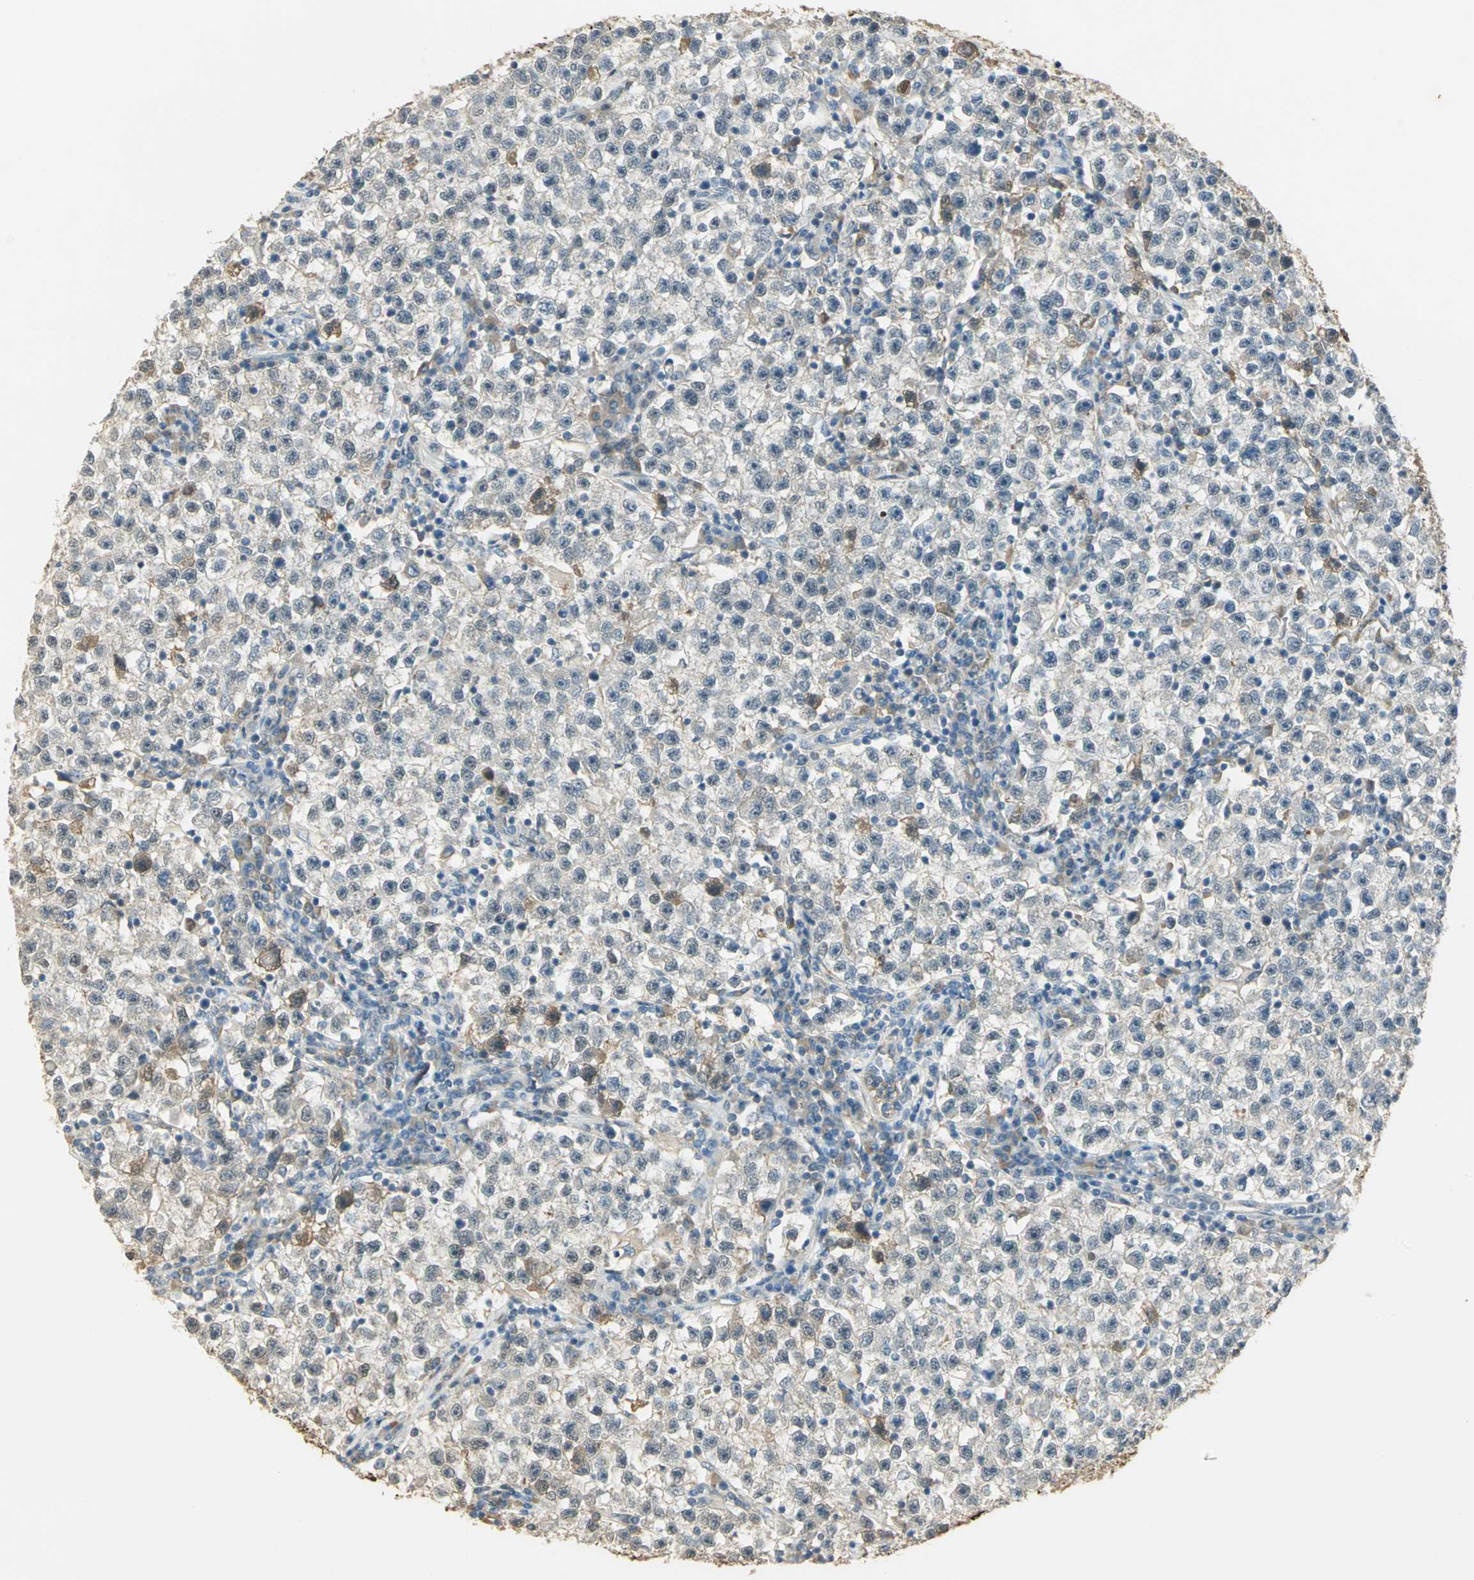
{"staining": {"intensity": "moderate", "quantity": "<25%", "location": "nuclear"}, "tissue": "testis cancer", "cell_type": "Tumor cells", "image_type": "cancer", "snomed": [{"axis": "morphology", "description": "Seminoma, NOS"}, {"axis": "topography", "description": "Testis"}], "caption": "Protein expression analysis of human testis cancer (seminoma) reveals moderate nuclear positivity in about <25% of tumor cells. Nuclei are stained in blue.", "gene": "AK6", "patient": {"sex": "male", "age": 22}}